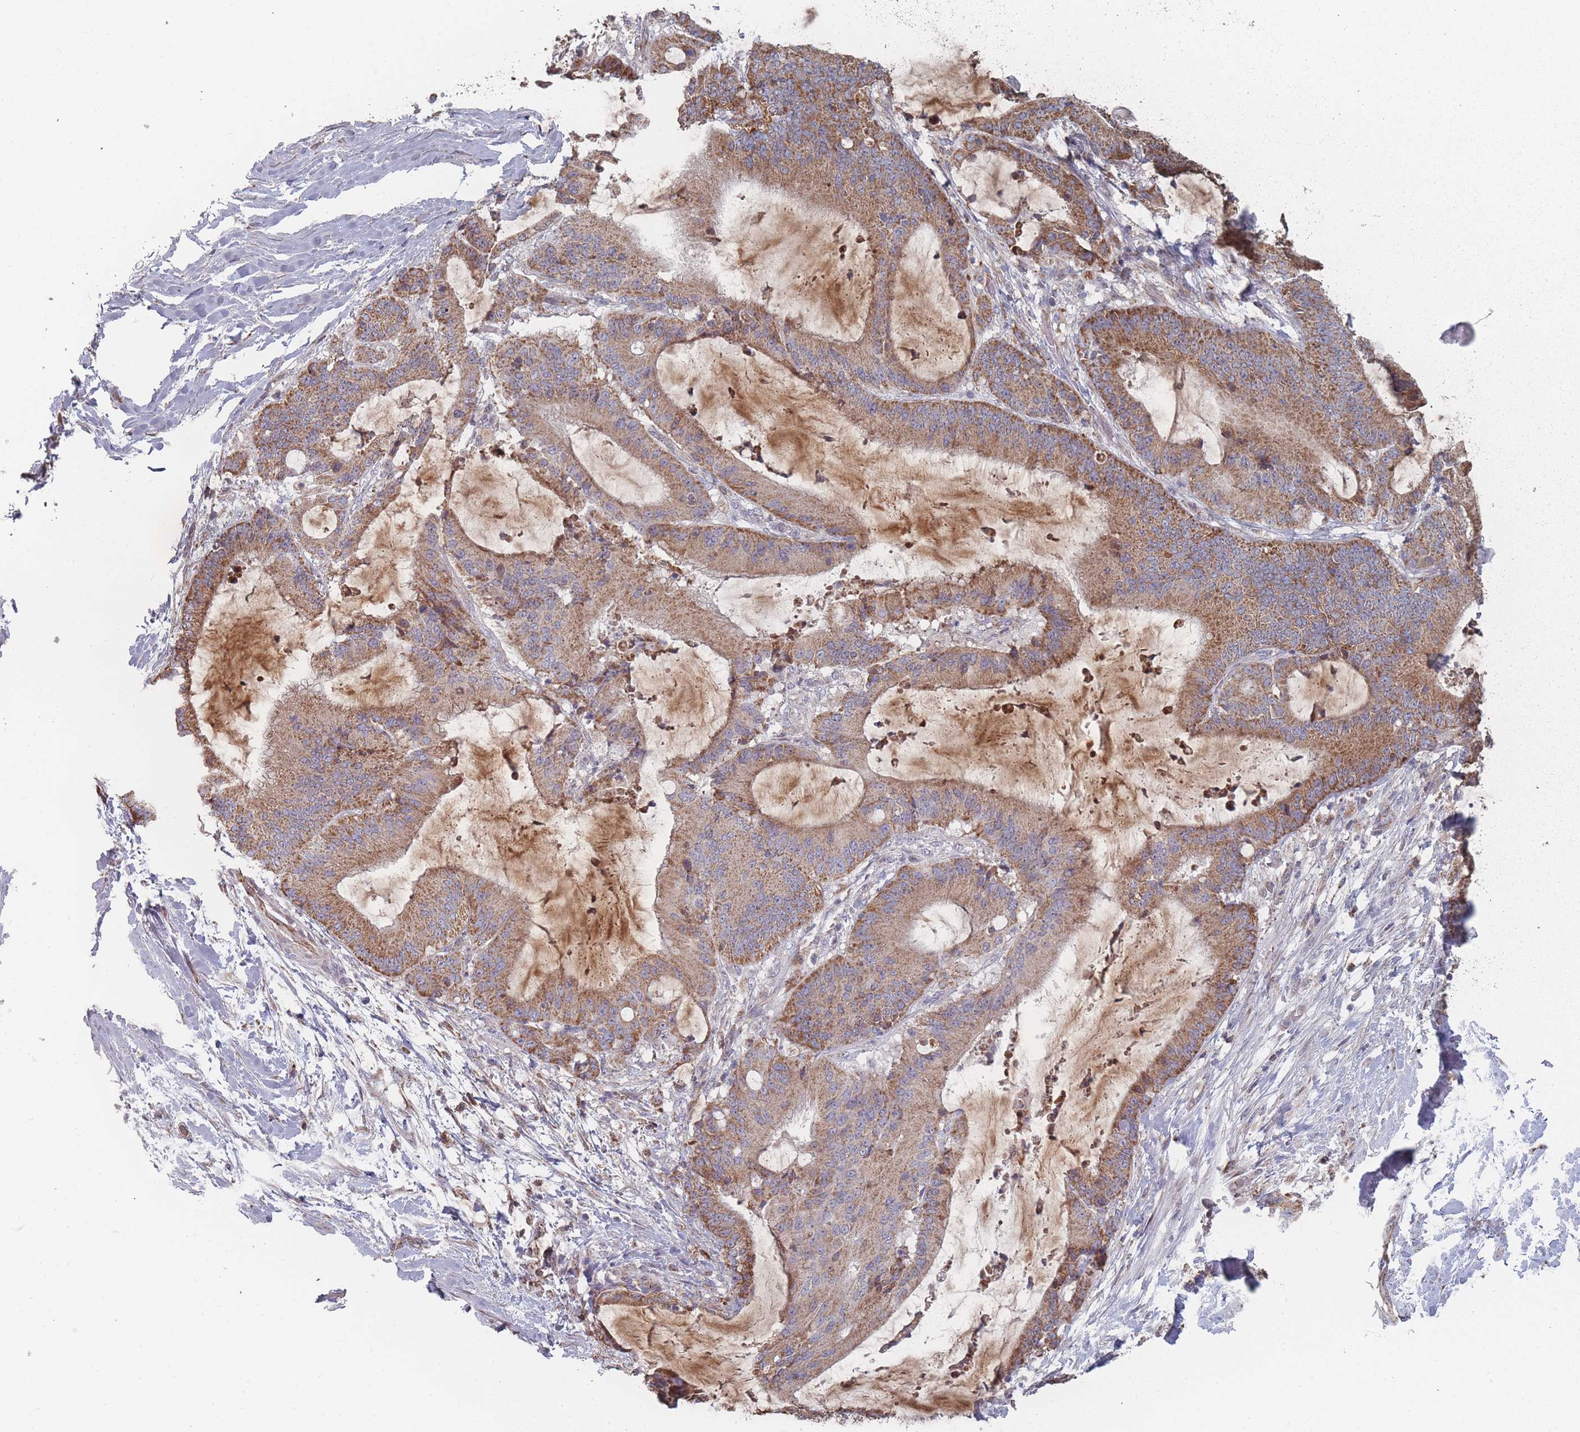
{"staining": {"intensity": "moderate", "quantity": ">75%", "location": "cytoplasmic/membranous"}, "tissue": "liver cancer", "cell_type": "Tumor cells", "image_type": "cancer", "snomed": [{"axis": "morphology", "description": "Normal tissue, NOS"}, {"axis": "morphology", "description": "Cholangiocarcinoma"}, {"axis": "topography", "description": "Liver"}, {"axis": "topography", "description": "Peripheral nerve tissue"}], "caption": "Human liver cancer (cholangiocarcinoma) stained with a protein marker demonstrates moderate staining in tumor cells.", "gene": "PSMB3", "patient": {"sex": "female", "age": 73}}